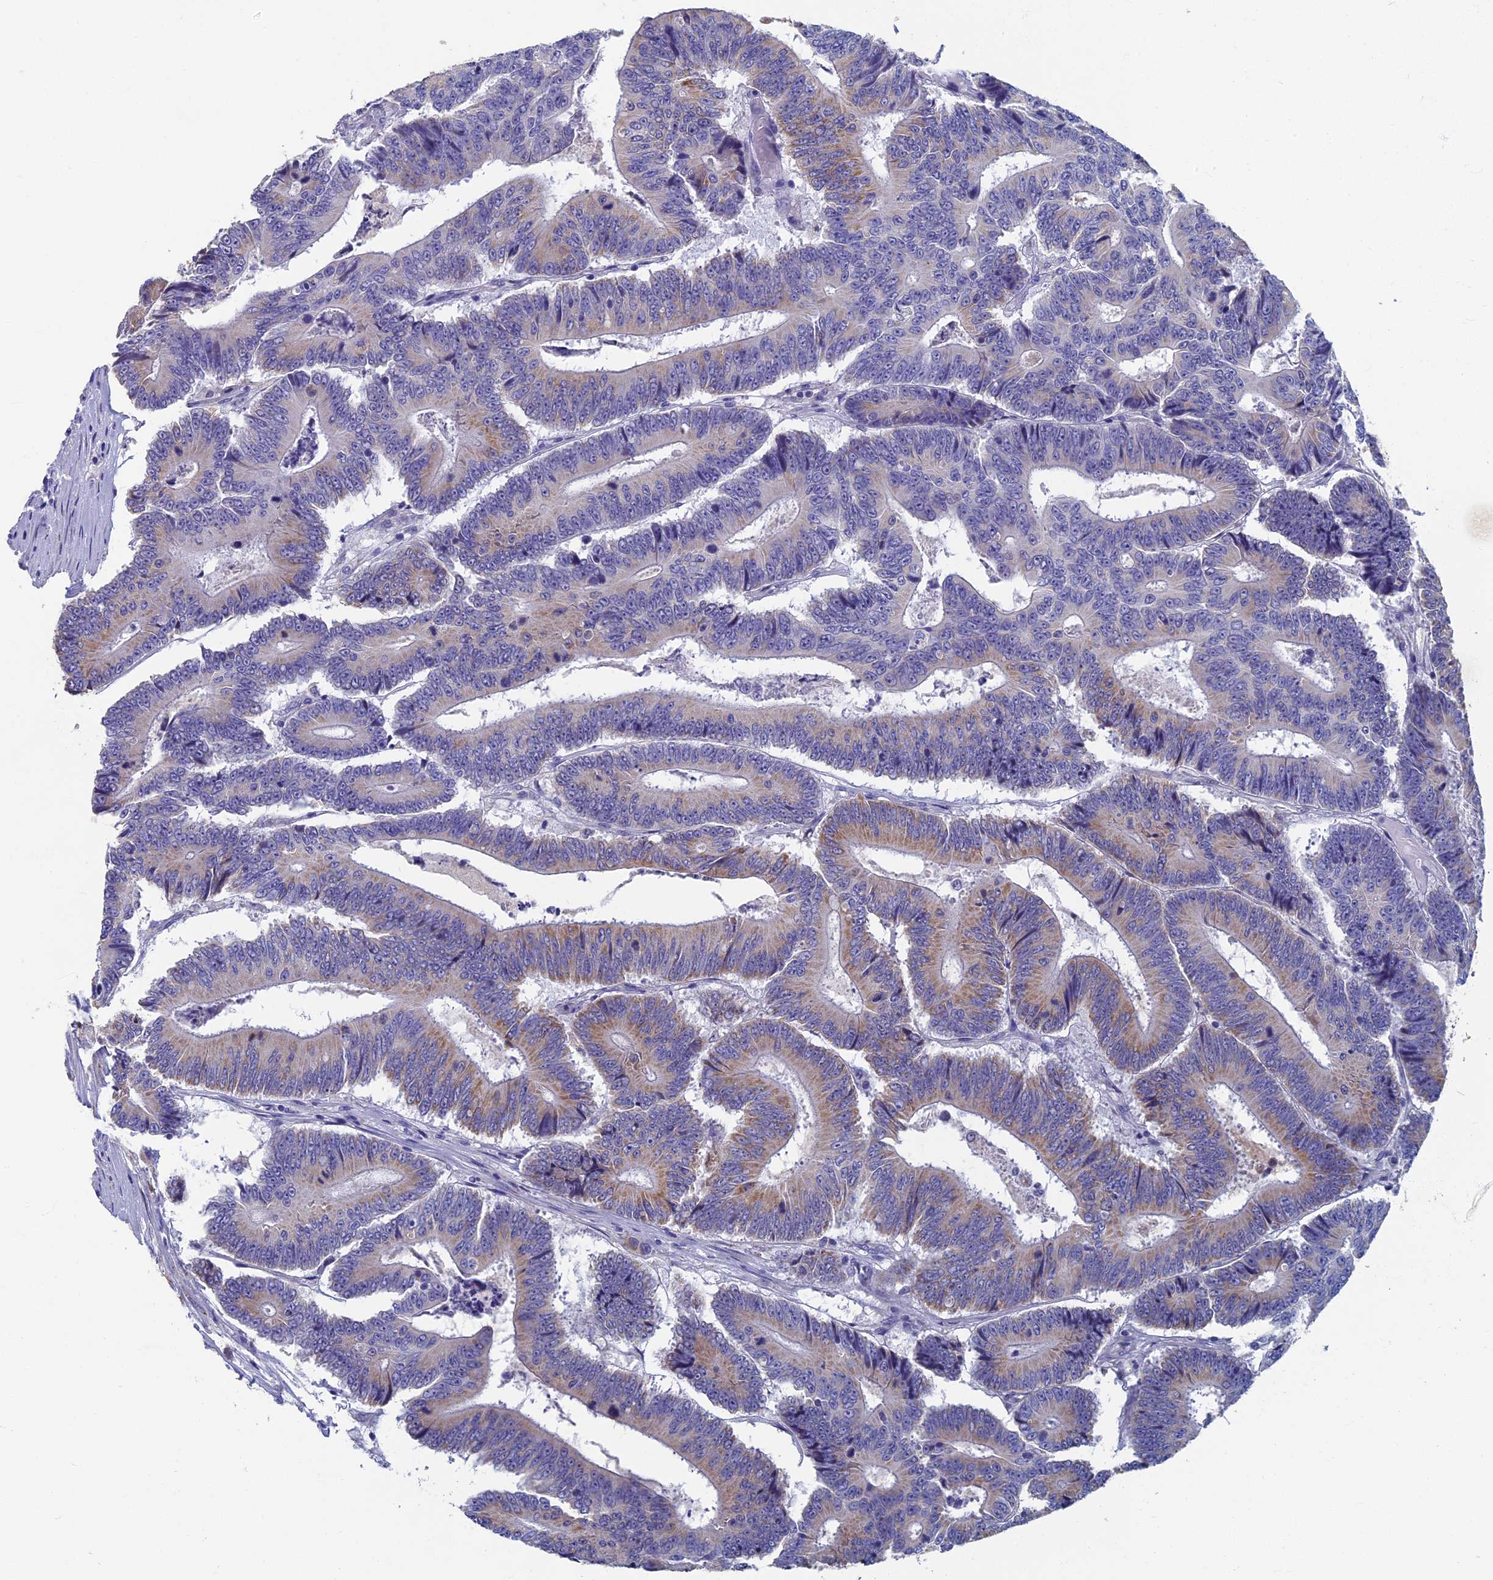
{"staining": {"intensity": "moderate", "quantity": "<25%", "location": "cytoplasmic/membranous"}, "tissue": "colorectal cancer", "cell_type": "Tumor cells", "image_type": "cancer", "snomed": [{"axis": "morphology", "description": "Adenocarcinoma, NOS"}, {"axis": "topography", "description": "Colon"}], "caption": "Tumor cells reveal moderate cytoplasmic/membranous positivity in about <25% of cells in colorectal cancer. The staining was performed using DAB (3,3'-diaminobenzidine), with brown indicating positive protein expression. Nuclei are stained blue with hematoxylin.", "gene": "OAT", "patient": {"sex": "male", "age": 83}}